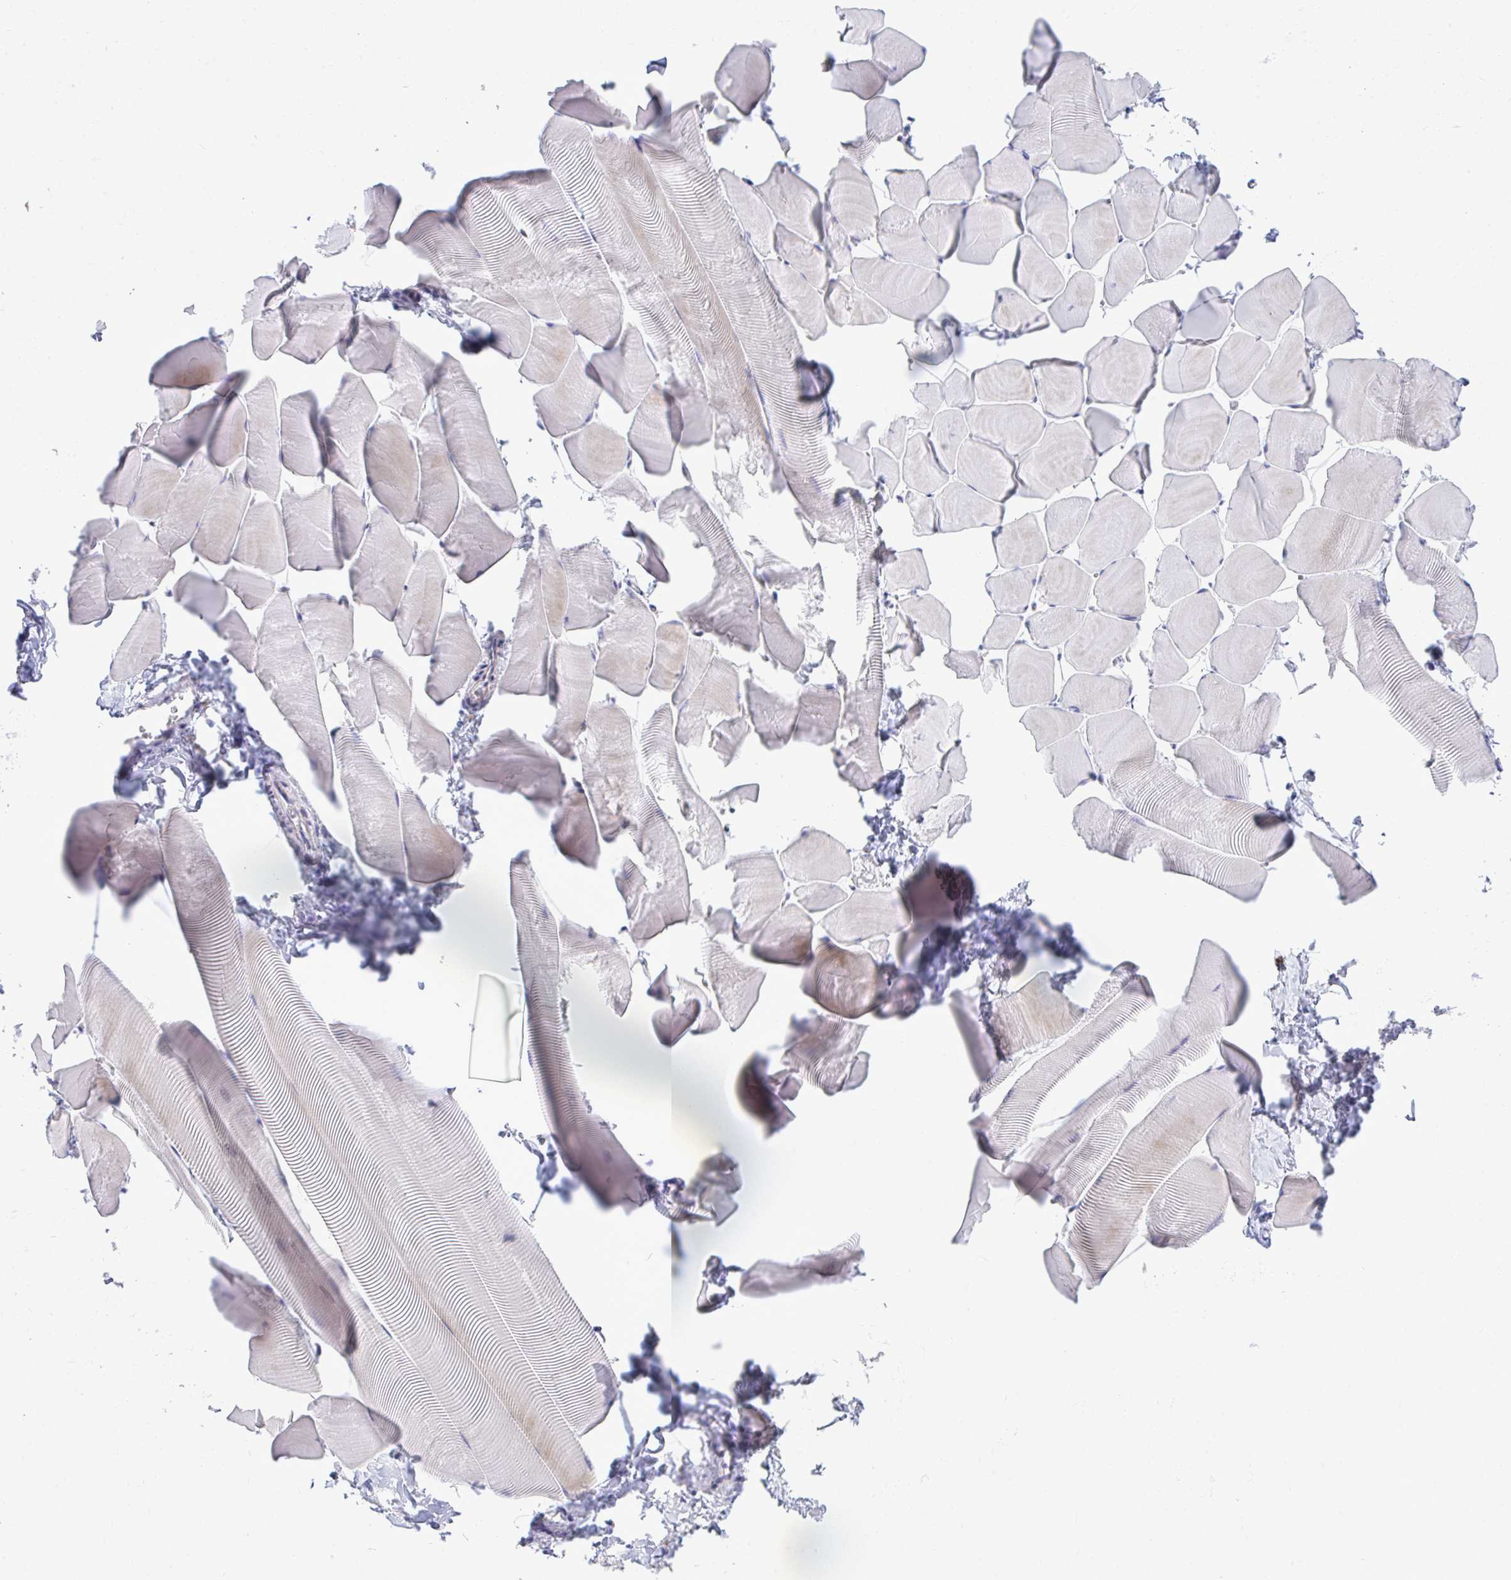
{"staining": {"intensity": "negative", "quantity": "none", "location": "none"}, "tissue": "skeletal muscle", "cell_type": "Myocytes", "image_type": "normal", "snomed": [{"axis": "morphology", "description": "Normal tissue, NOS"}, {"axis": "topography", "description": "Skeletal muscle"}], "caption": "Micrograph shows no significant protein staining in myocytes of unremarkable skeletal muscle. Brightfield microscopy of immunohistochemistry (IHC) stained with DAB (3,3'-diaminobenzidine) (brown) and hematoxylin (blue), captured at high magnification.", "gene": "MED9", "patient": {"sex": "male", "age": 25}}